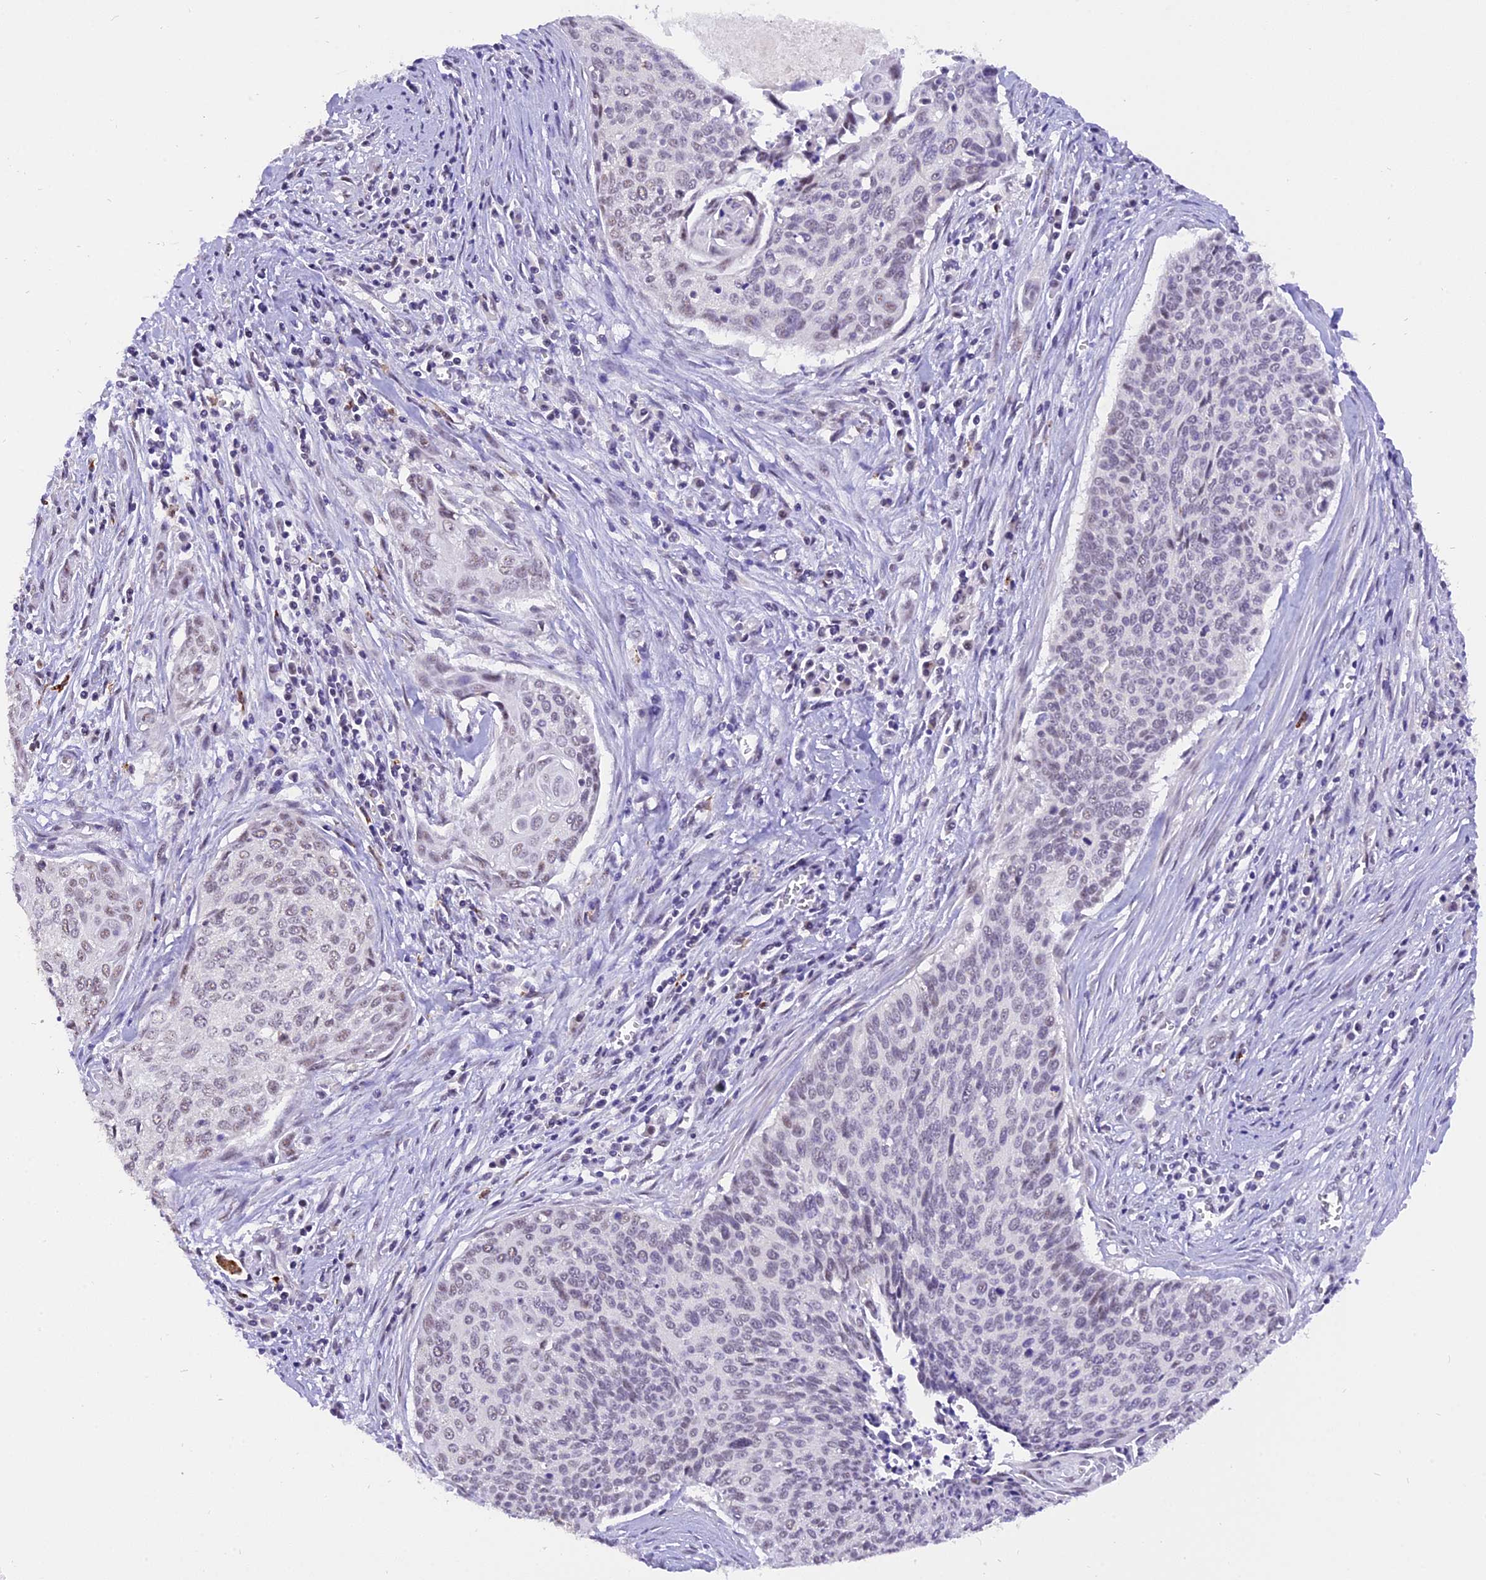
{"staining": {"intensity": "weak", "quantity": "<25%", "location": "nuclear"}, "tissue": "cervical cancer", "cell_type": "Tumor cells", "image_type": "cancer", "snomed": [{"axis": "morphology", "description": "Squamous cell carcinoma, NOS"}, {"axis": "topography", "description": "Cervix"}], "caption": "This is an immunohistochemistry photomicrograph of human cervical cancer (squamous cell carcinoma). There is no positivity in tumor cells.", "gene": "AHSP", "patient": {"sex": "female", "age": 55}}